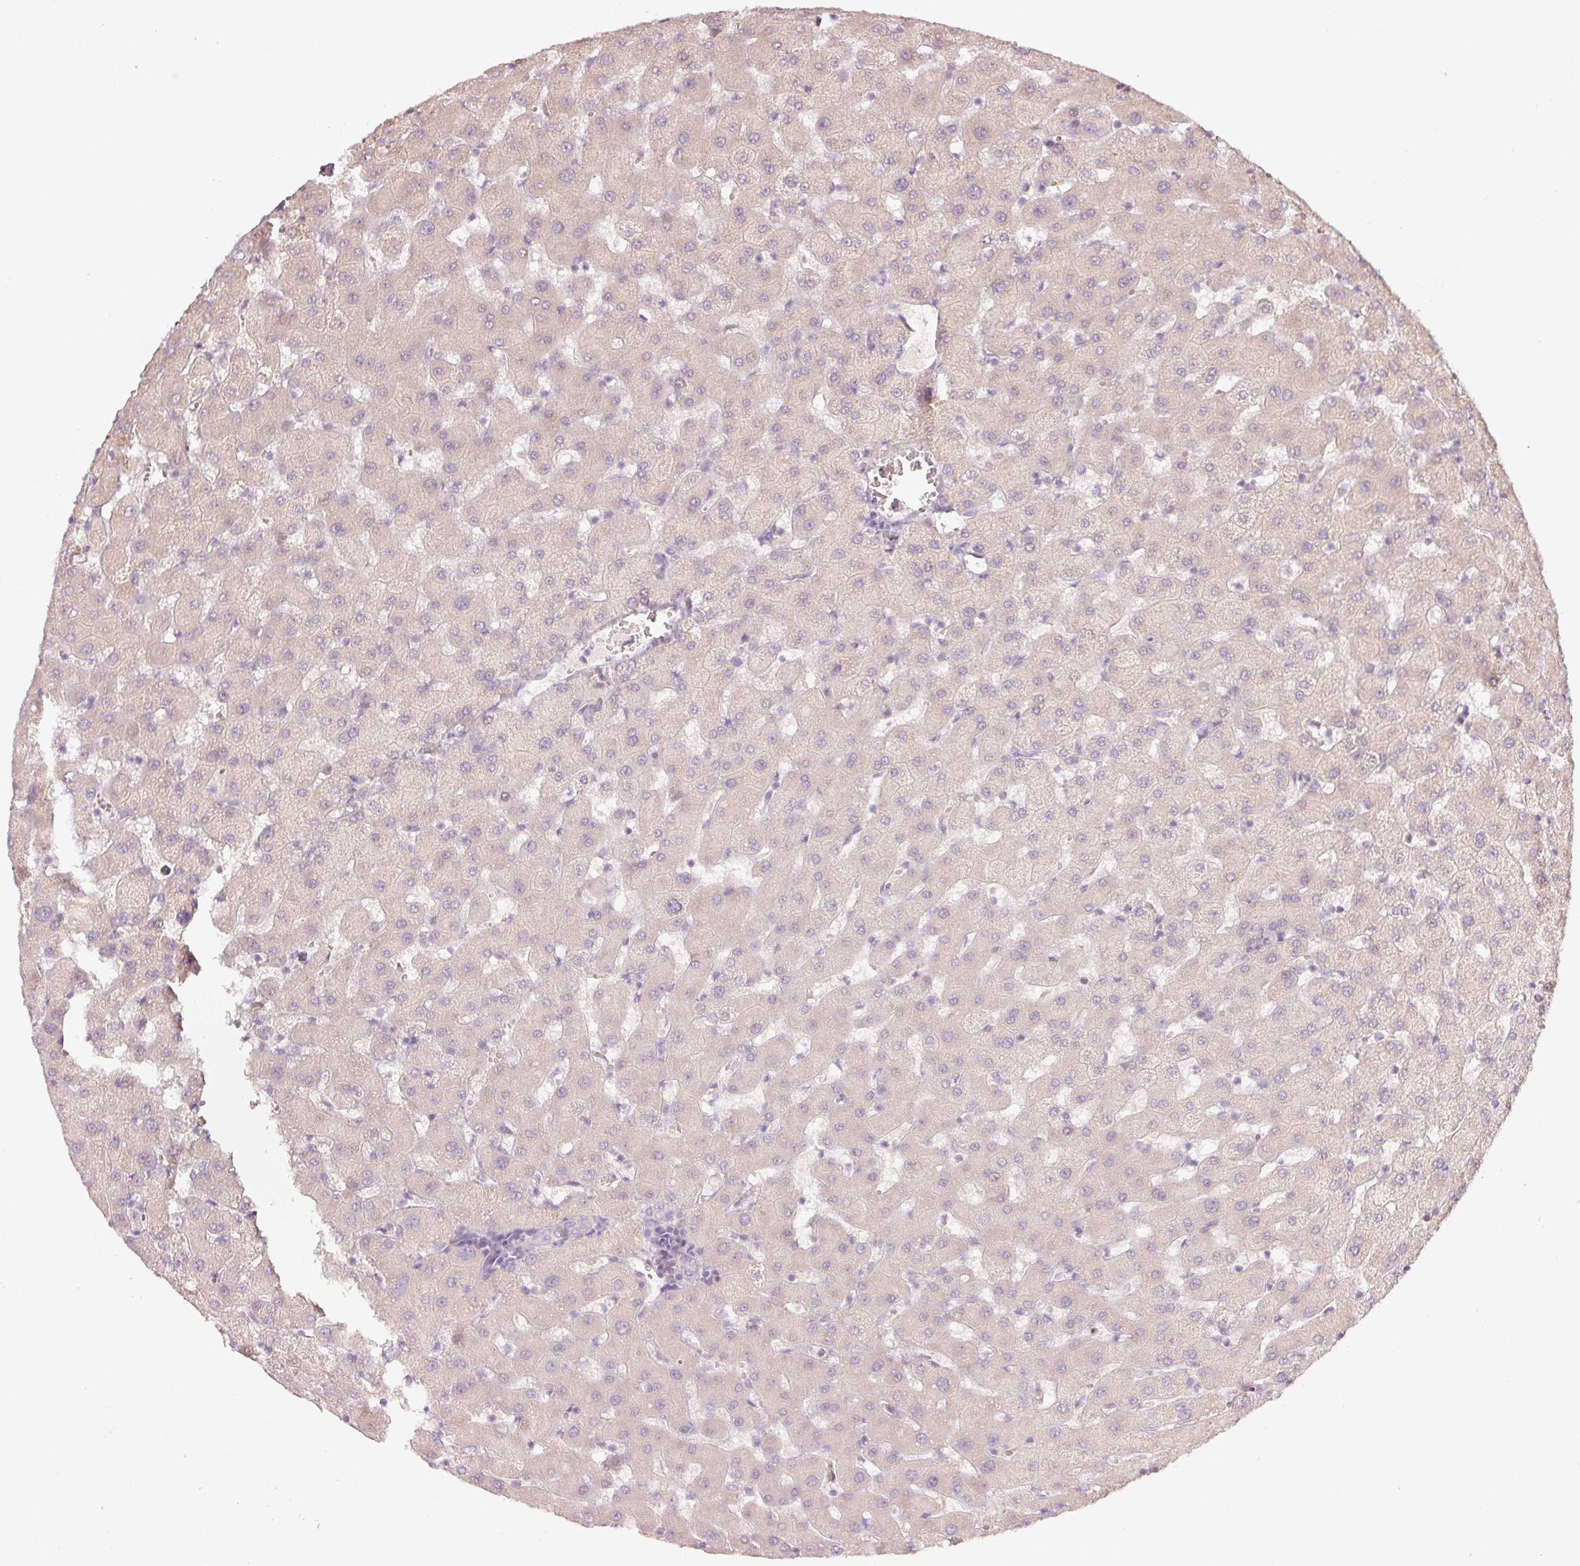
{"staining": {"intensity": "negative", "quantity": "none", "location": "none"}, "tissue": "liver", "cell_type": "Cholangiocytes", "image_type": "normal", "snomed": [{"axis": "morphology", "description": "Normal tissue, NOS"}, {"axis": "topography", "description": "Liver"}], "caption": "This is an IHC photomicrograph of unremarkable human liver. There is no expression in cholangiocytes.", "gene": "MAP10", "patient": {"sex": "female", "age": 63}}